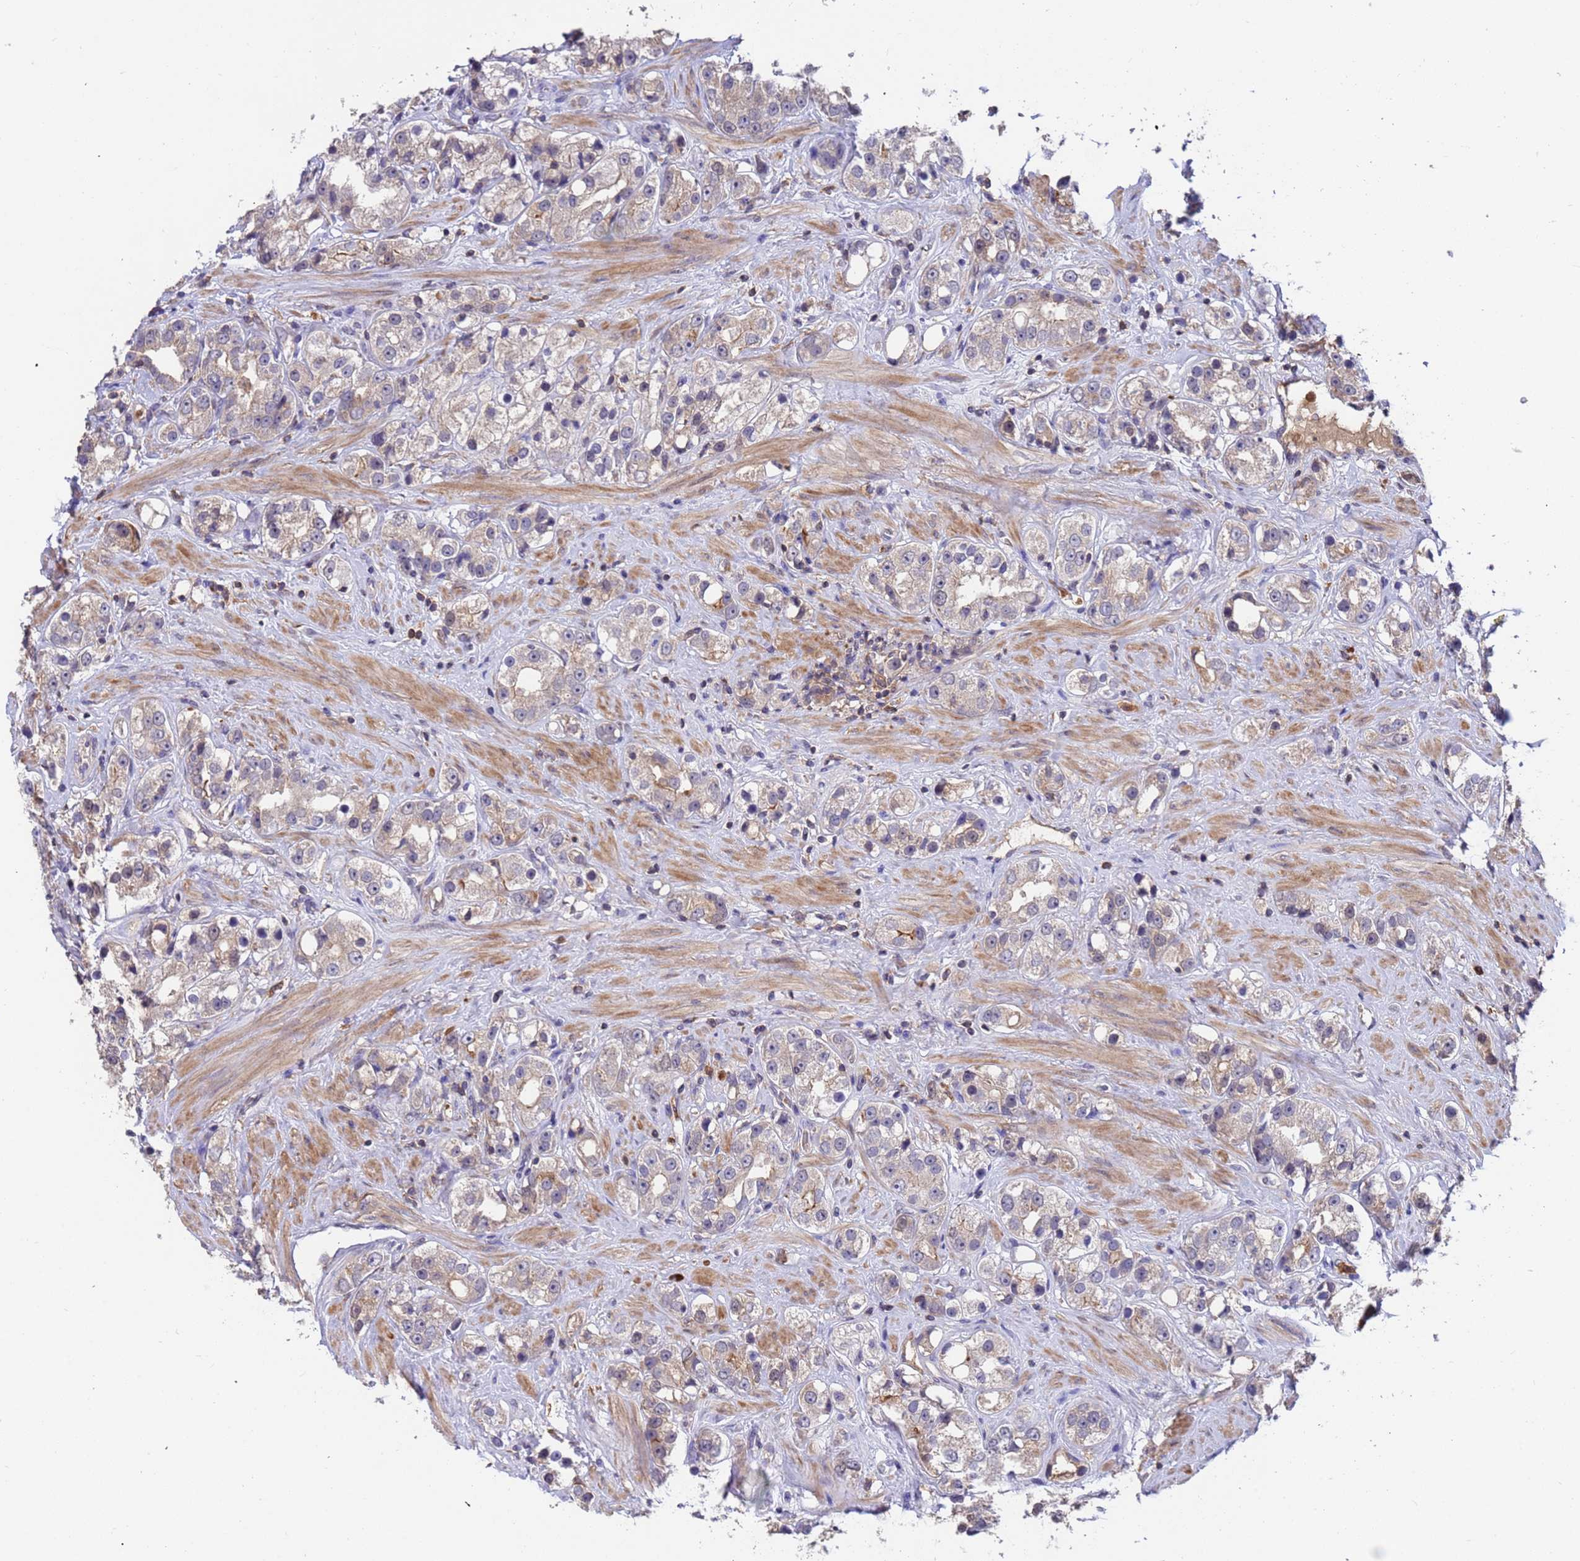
{"staining": {"intensity": "weak", "quantity": "<25%", "location": "cytoplasmic/membranous"}, "tissue": "prostate cancer", "cell_type": "Tumor cells", "image_type": "cancer", "snomed": [{"axis": "morphology", "description": "Adenocarcinoma, NOS"}, {"axis": "topography", "description": "Prostate"}], "caption": "IHC micrograph of prostate cancer (adenocarcinoma) stained for a protein (brown), which shows no staining in tumor cells.", "gene": "AMPD3", "patient": {"sex": "male", "age": 79}}